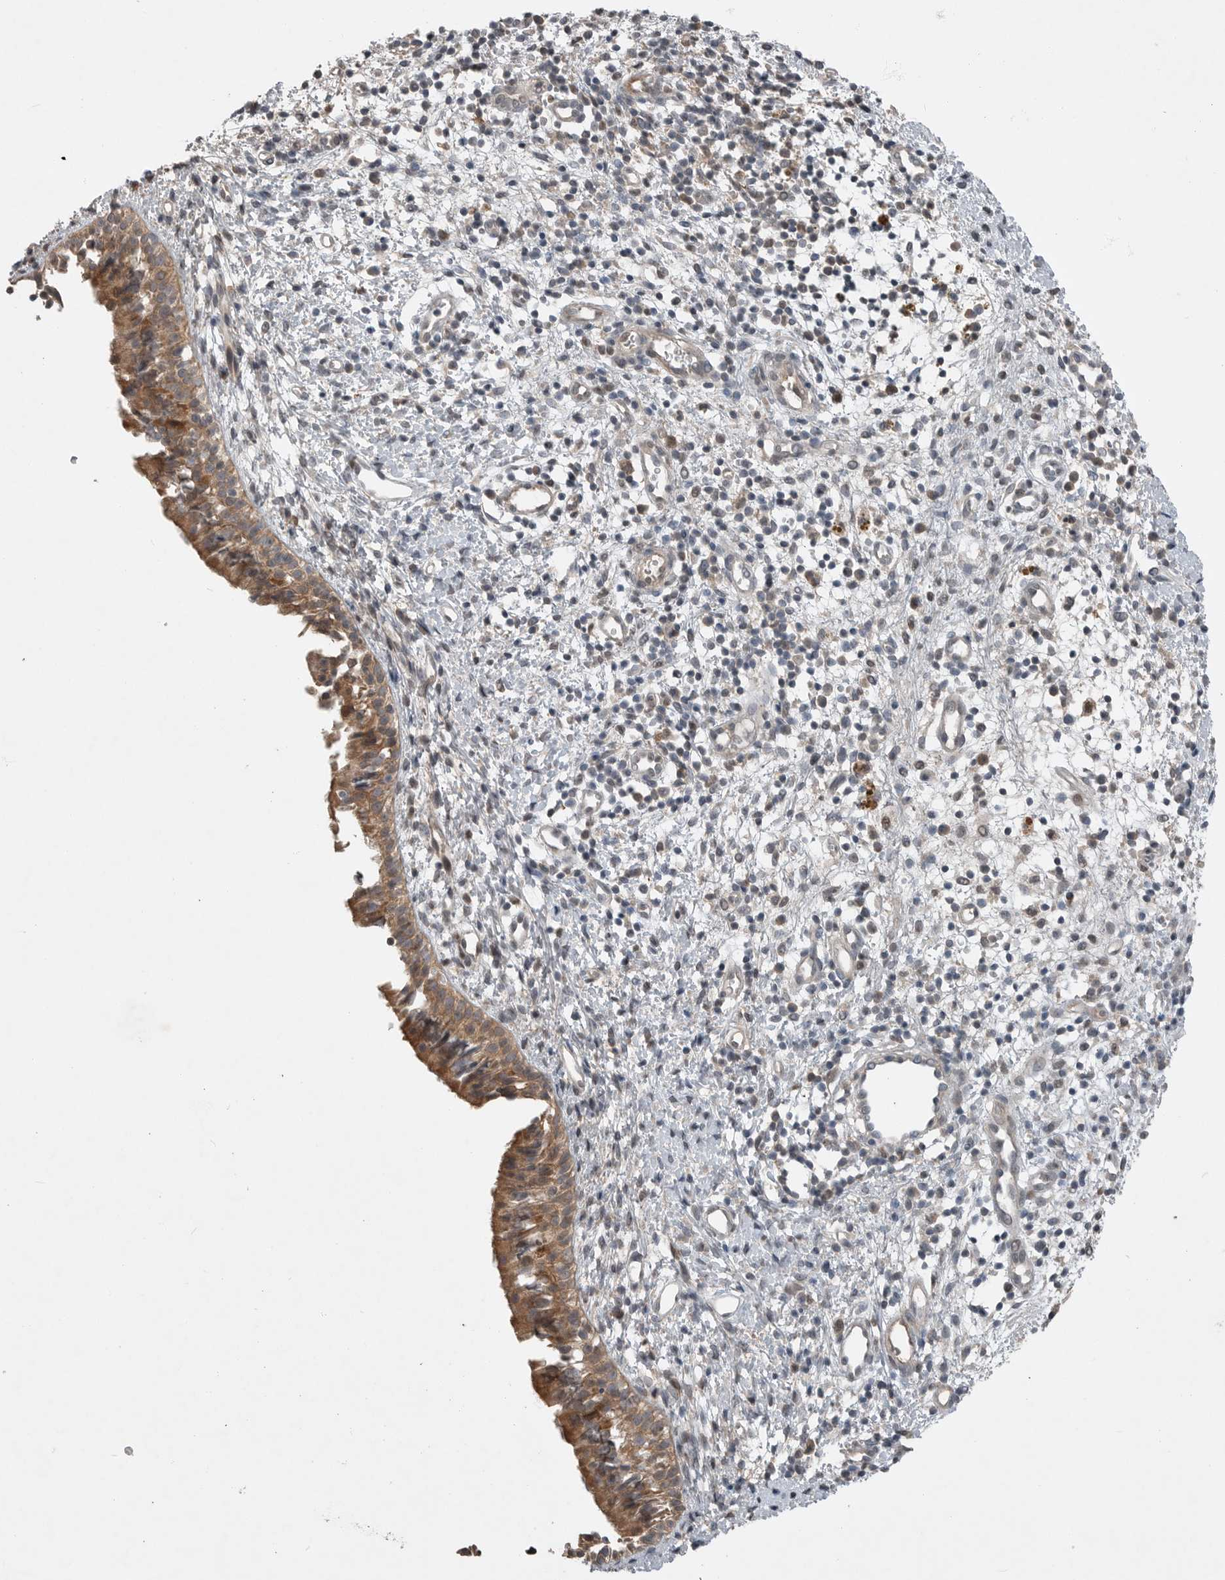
{"staining": {"intensity": "moderate", "quantity": ">75%", "location": "cytoplasmic/membranous"}, "tissue": "nasopharynx", "cell_type": "Respiratory epithelial cells", "image_type": "normal", "snomed": [{"axis": "morphology", "description": "Normal tissue, NOS"}, {"axis": "topography", "description": "Nasopharynx"}], "caption": "IHC histopathology image of benign human nasopharynx stained for a protein (brown), which exhibits medium levels of moderate cytoplasmic/membranous expression in about >75% of respiratory epithelial cells.", "gene": "MFAP3L", "patient": {"sex": "male", "age": 22}}